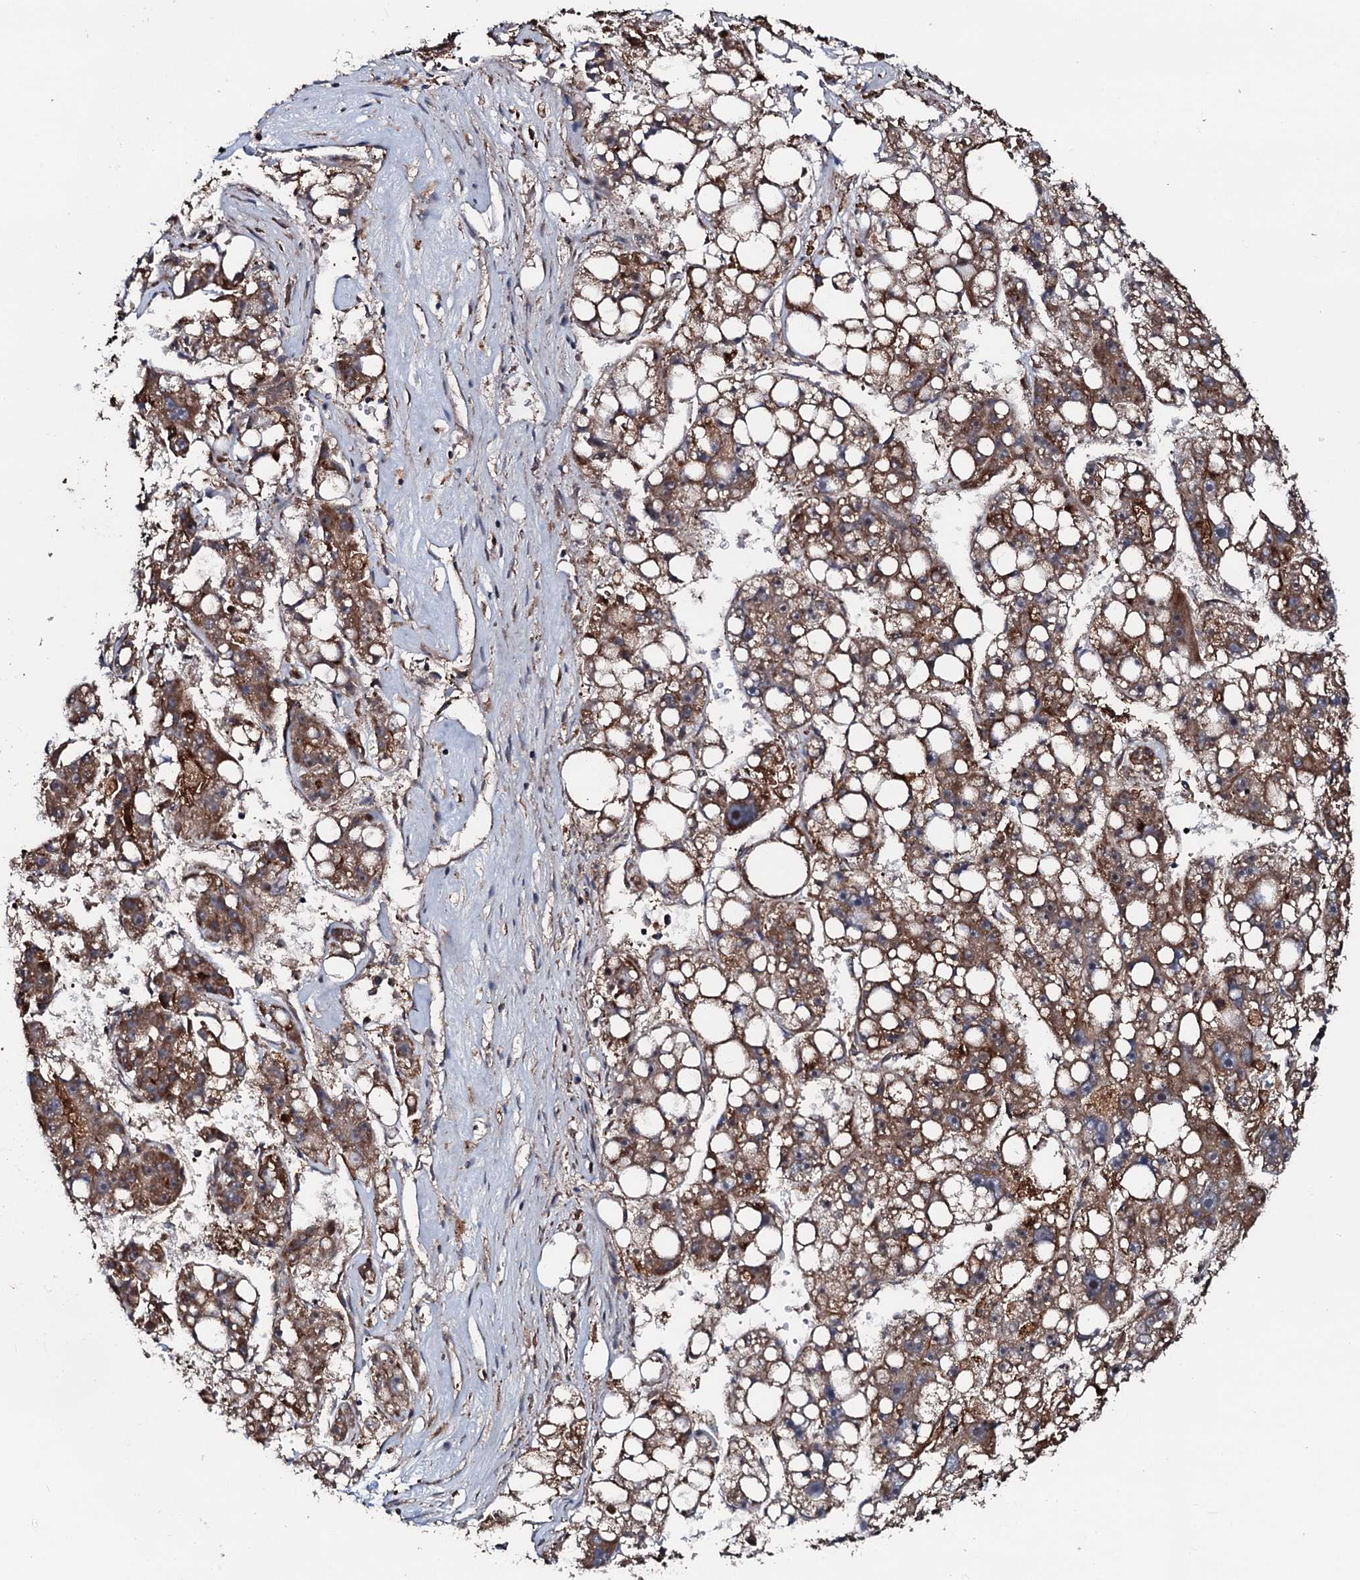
{"staining": {"intensity": "strong", "quantity": ">75%", "location": "cytoplasmic/membranous"}, "tissue": "liver cancer", "cell_type": "Tumor cells", "image_type": "cancer", "snomed": [{"axis": "morphology", "description": "Carcinoma, Hepatocellular, NOS"}, {"axis": "topography", "description": "Liver"}], "caption": "Immunohistochemical staining of liver hepatocellular carcinoma demonstrates strong cytoplasmic/membranous protein expression in approximately >75% of tumor cells.", "gene": "SDHAF2", "patient": {"sex": "female", "age": 61}}